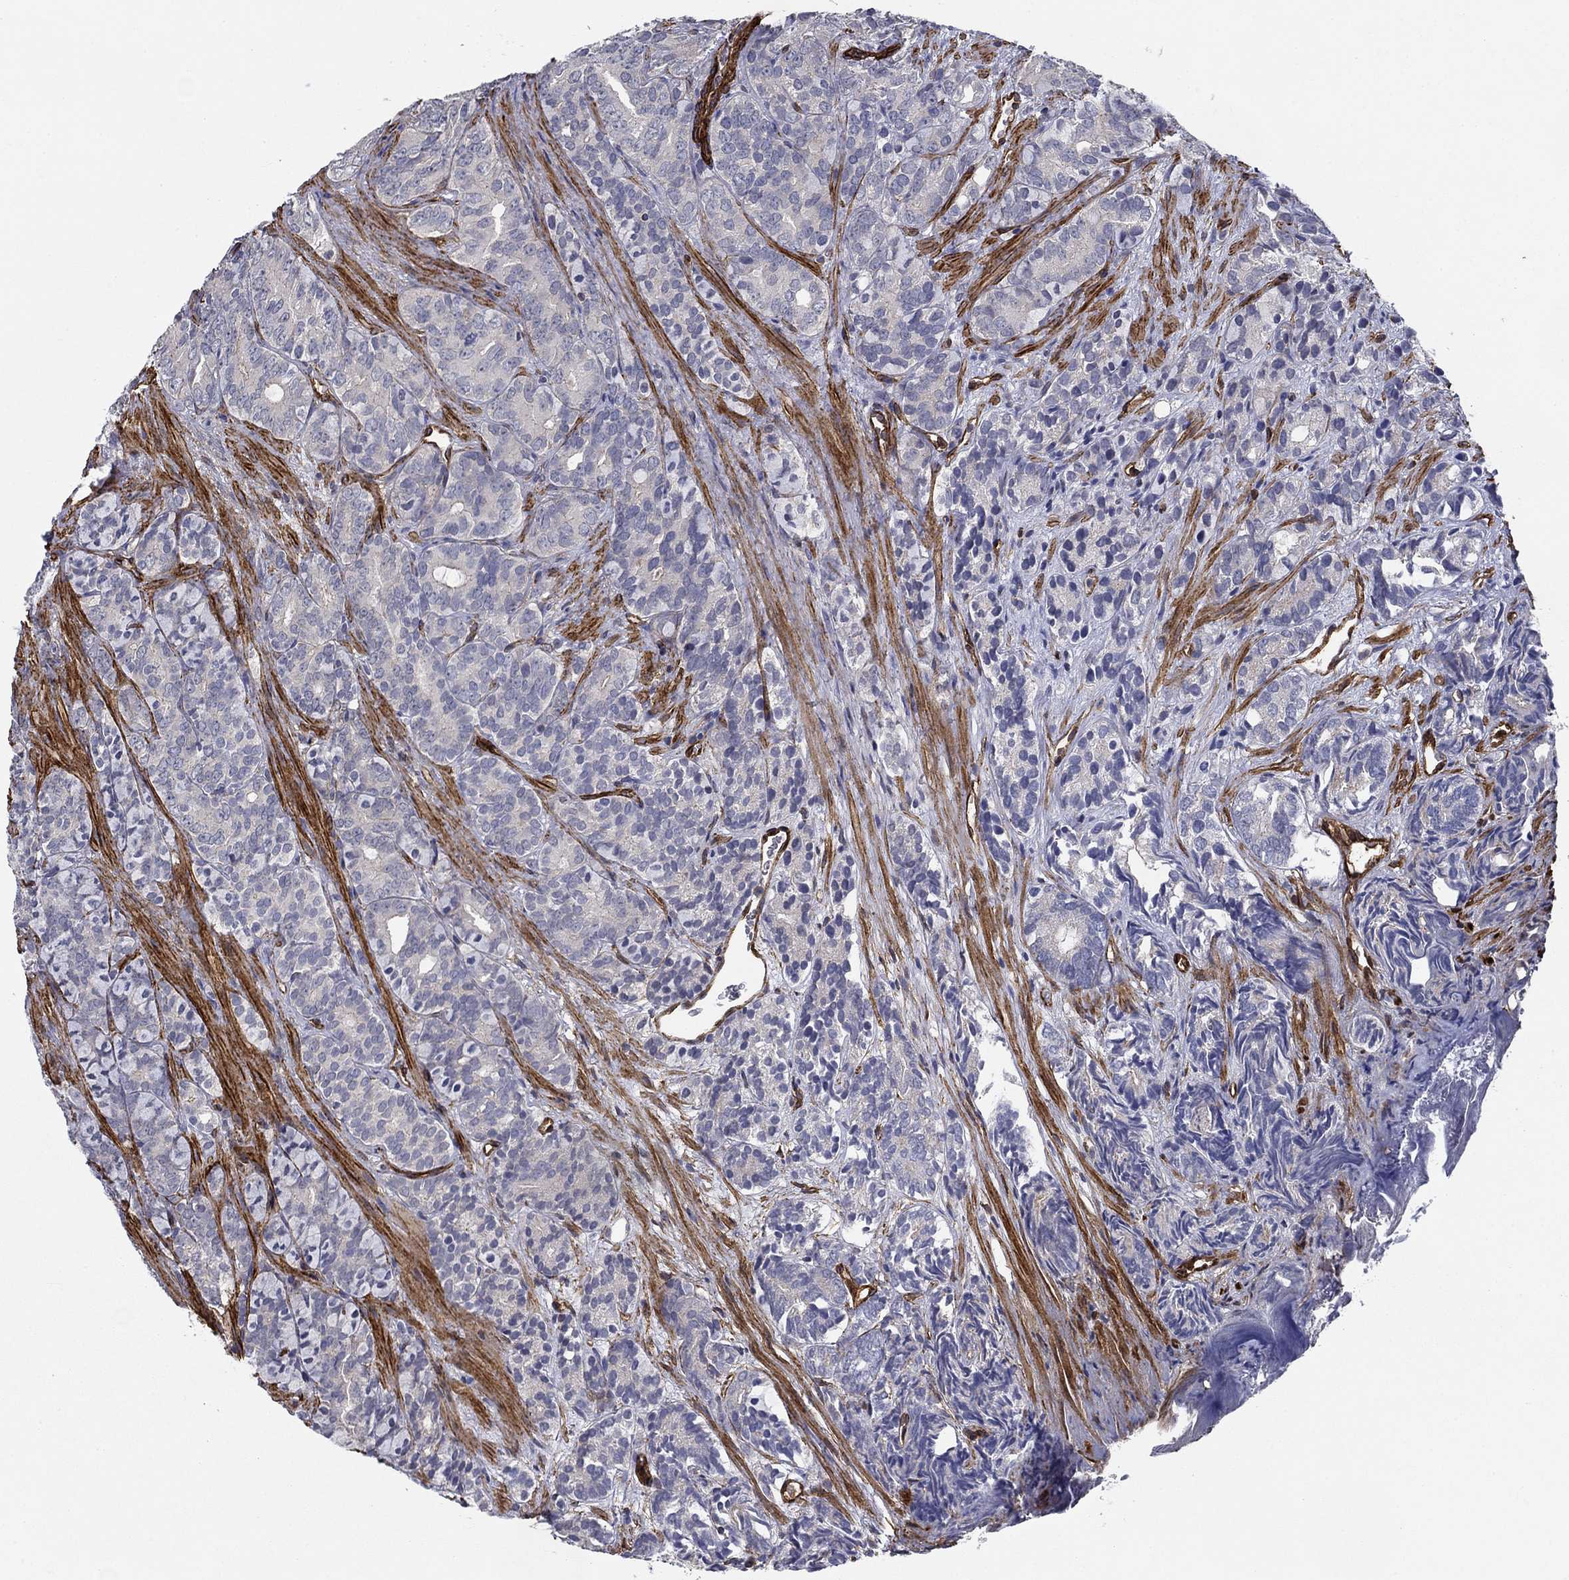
{"staining": {"intensity": "negative", "quantity": "none", "location": "none"}, "tissue": "prostate cancer", "cell_type": "Tumor cells", "image_type": "cancer", "snomed": [{"axis": "morphology", "description": "Adenocarcinoma, High grade"}, {"axis": "topography", "description": "Prostate"}], "caption": "This is an IHC photomicrograph of human prostate high-grade adenocarcinoma. There is no positivity in tumor cells.", "gene": "SYNC", "patient": {"sex": "male", "age": 84}}